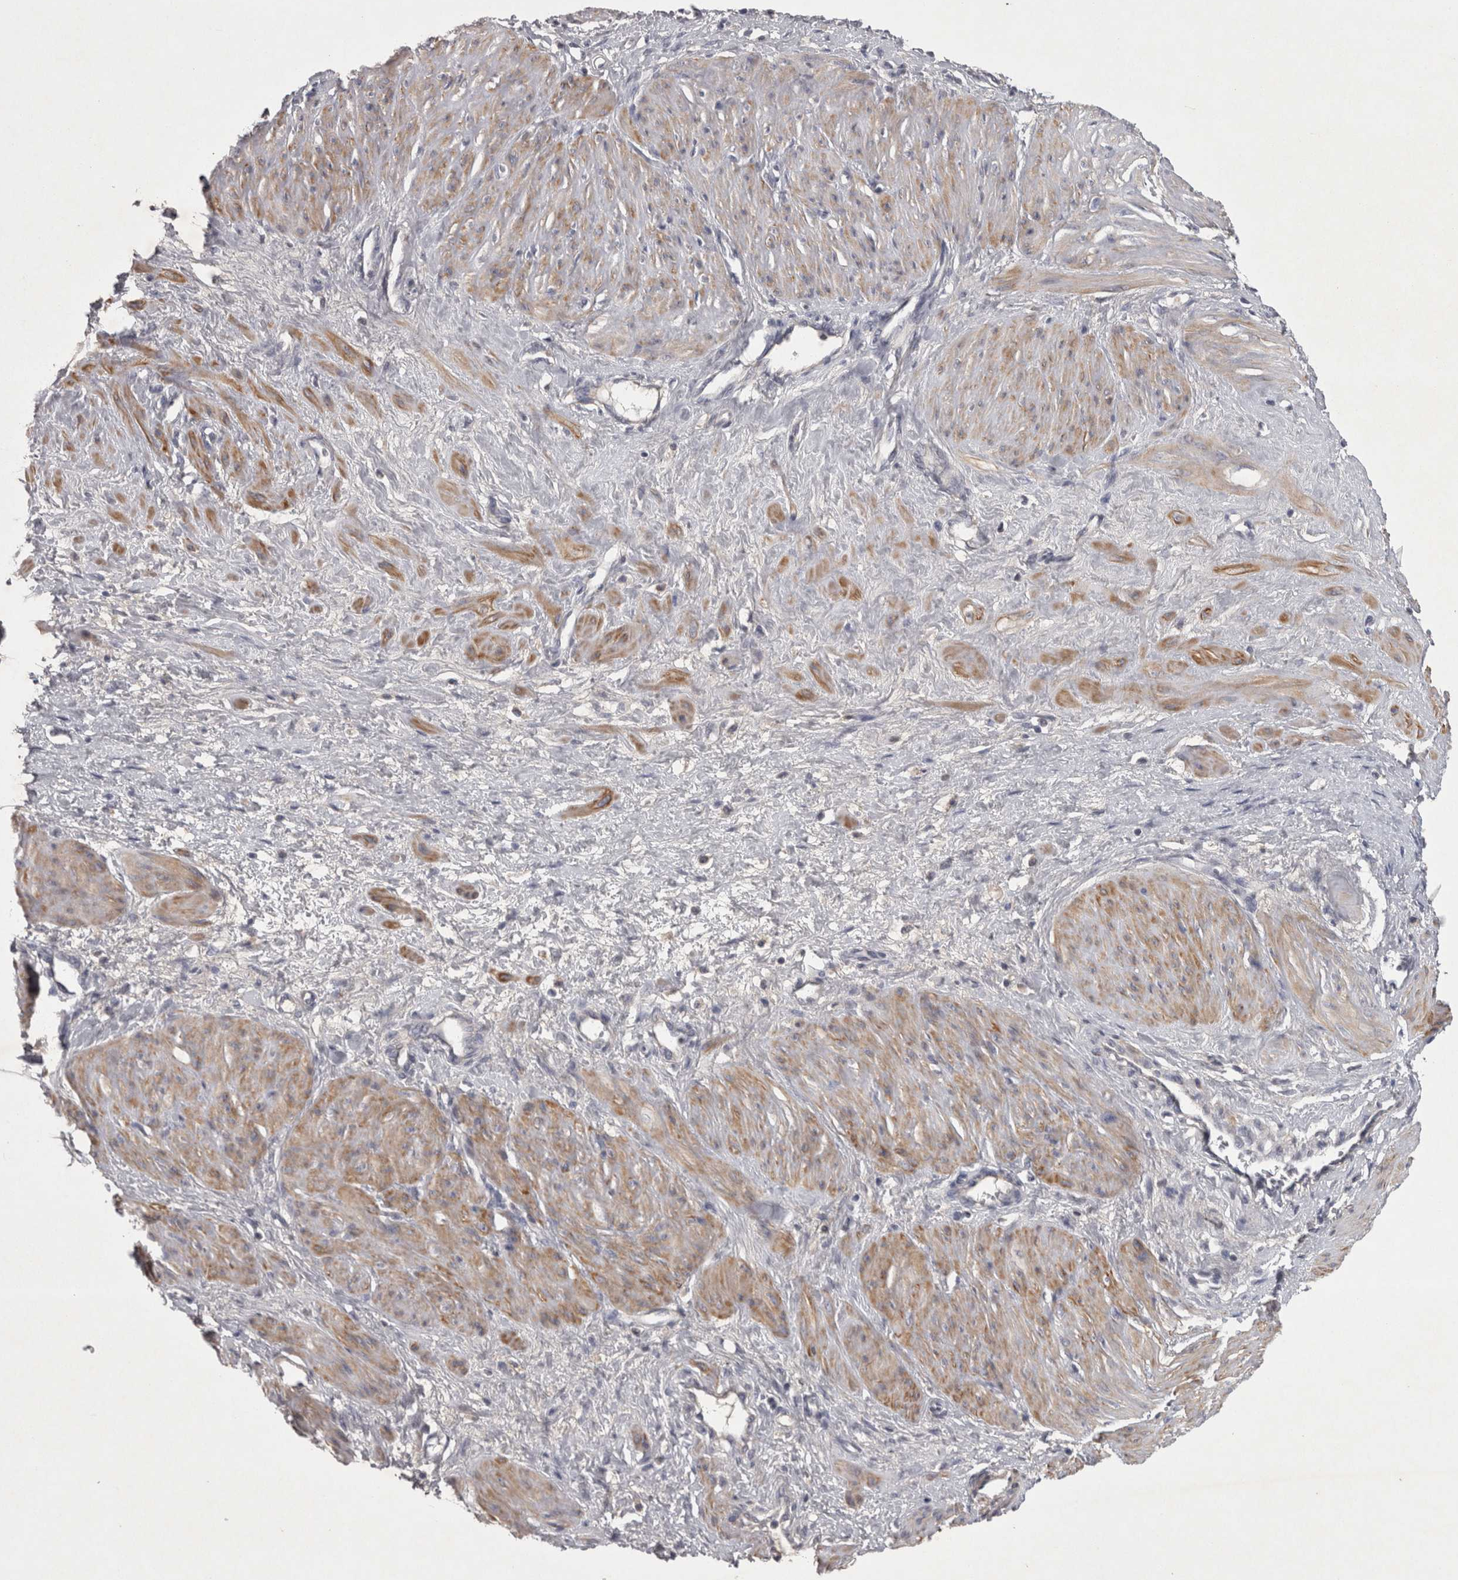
{"staining": {"intensity": "moderate", "quantity": "25%-75%", "location": "cytoplasmic/membranous"}, "tissue": "smooth muscle", "cell_type": "Smooth muscle cells", "image_type": "normal", "snomed": [{"axis": "morphology", "description": "Normal tissue, NOS"}, {"axis": "topography", "description": "Endometrium"}], "caption": "The immunohistochemical stain shows moderate cytoplasmic/membranous positivity in smooth muscle cells of normal smooth muscle.", "gene": "DBT", "patient": {"sex": "female", "age": 33}}